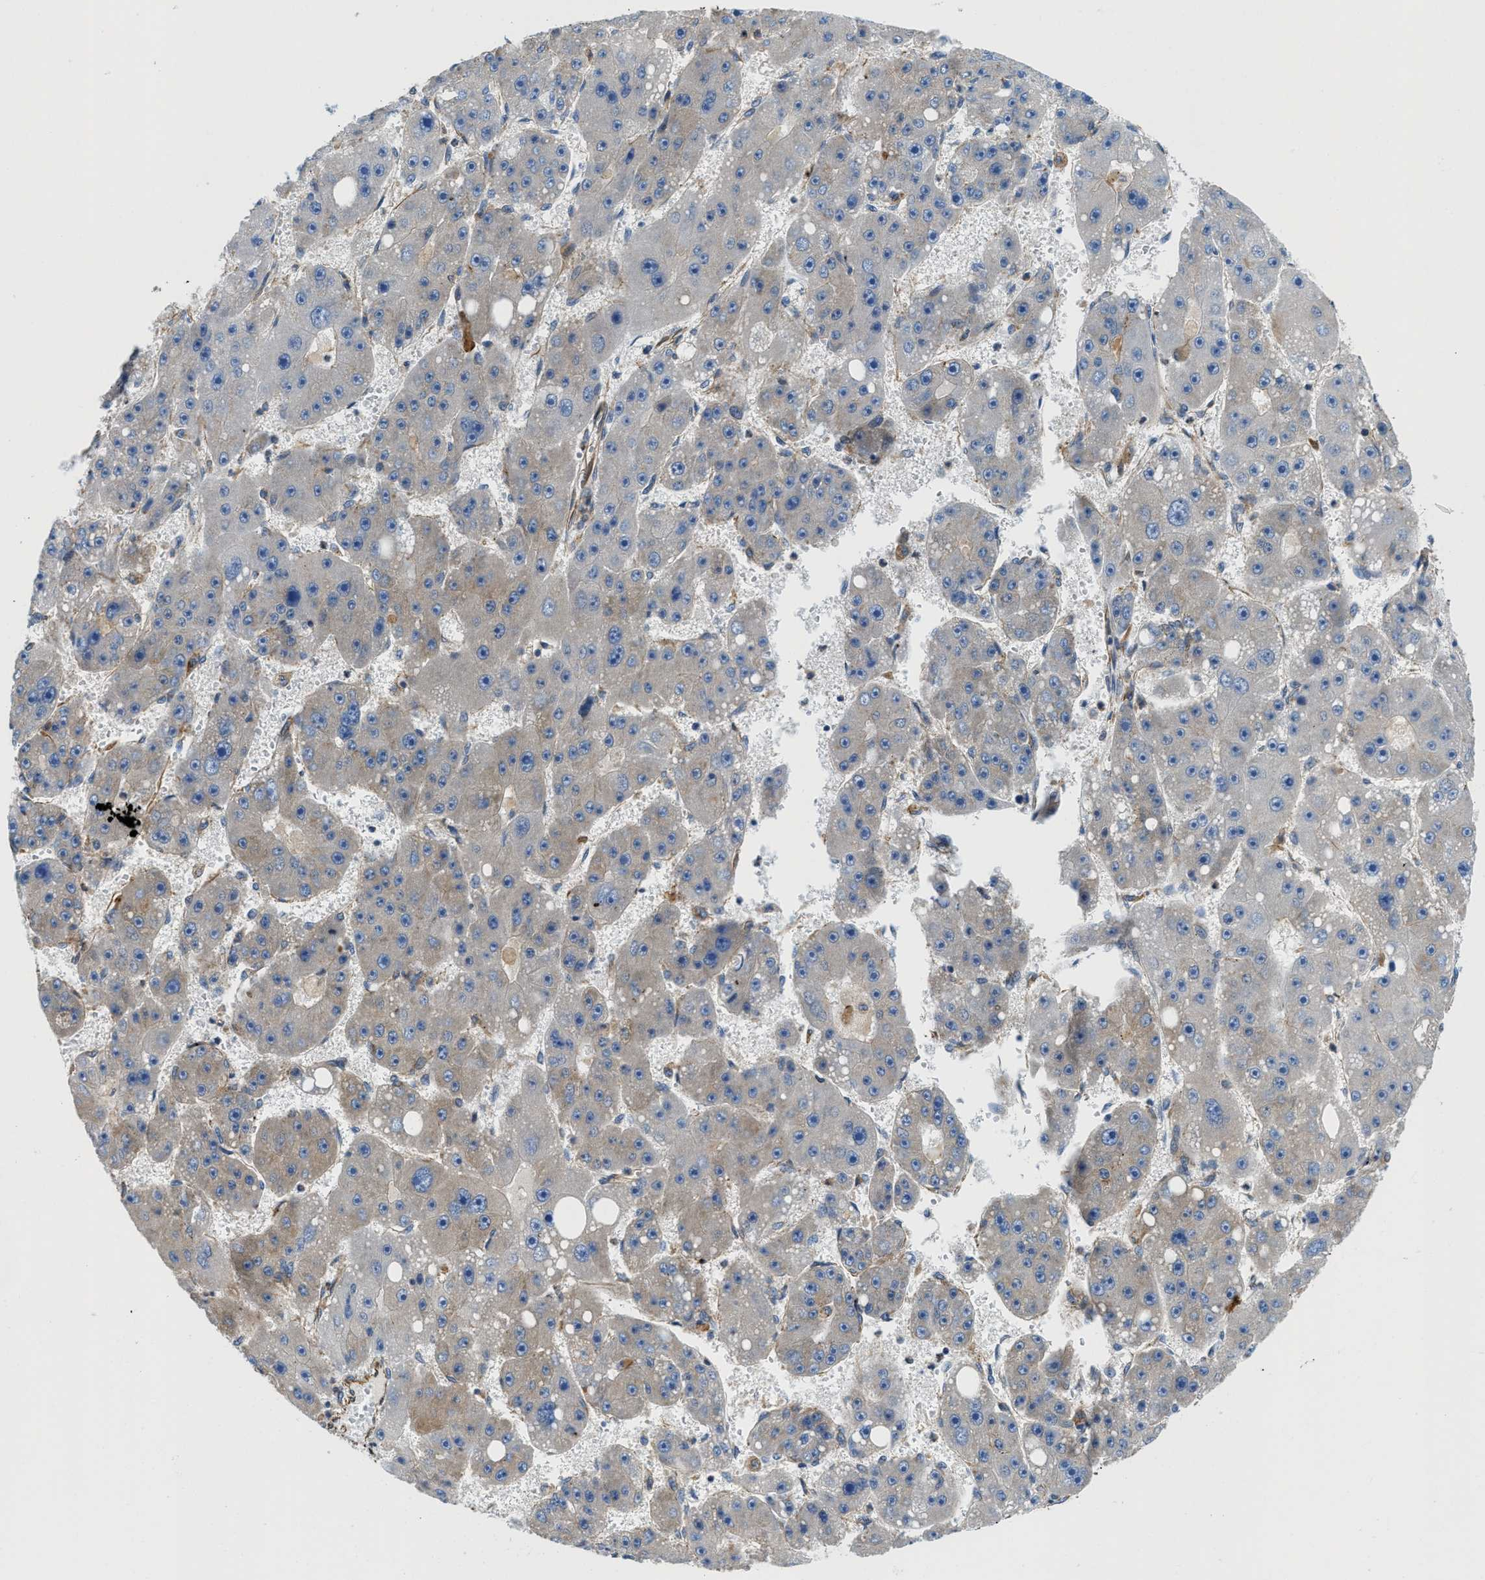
{"staining": {"intensity": "negative", "quantity": "none", "location": "none"}, "tissue": "liver cancer", "cell_type": "Tumor cells", "image_type": "cancer", "snomed": [{"axis": "morphology", "description": "Carcinoma, Hepatocellular, NOS"}, {"axis": "topography", "description": "Liver"}], "caption": "Tumor cells are negative for protein expression in human hepatocellular carcinoma (liver). (DAB immunohistochemistry (IHC) with hematoxylin counter stain).", "gene": "HSD17B12", "patient": {"sex": "female", "age": 61}}